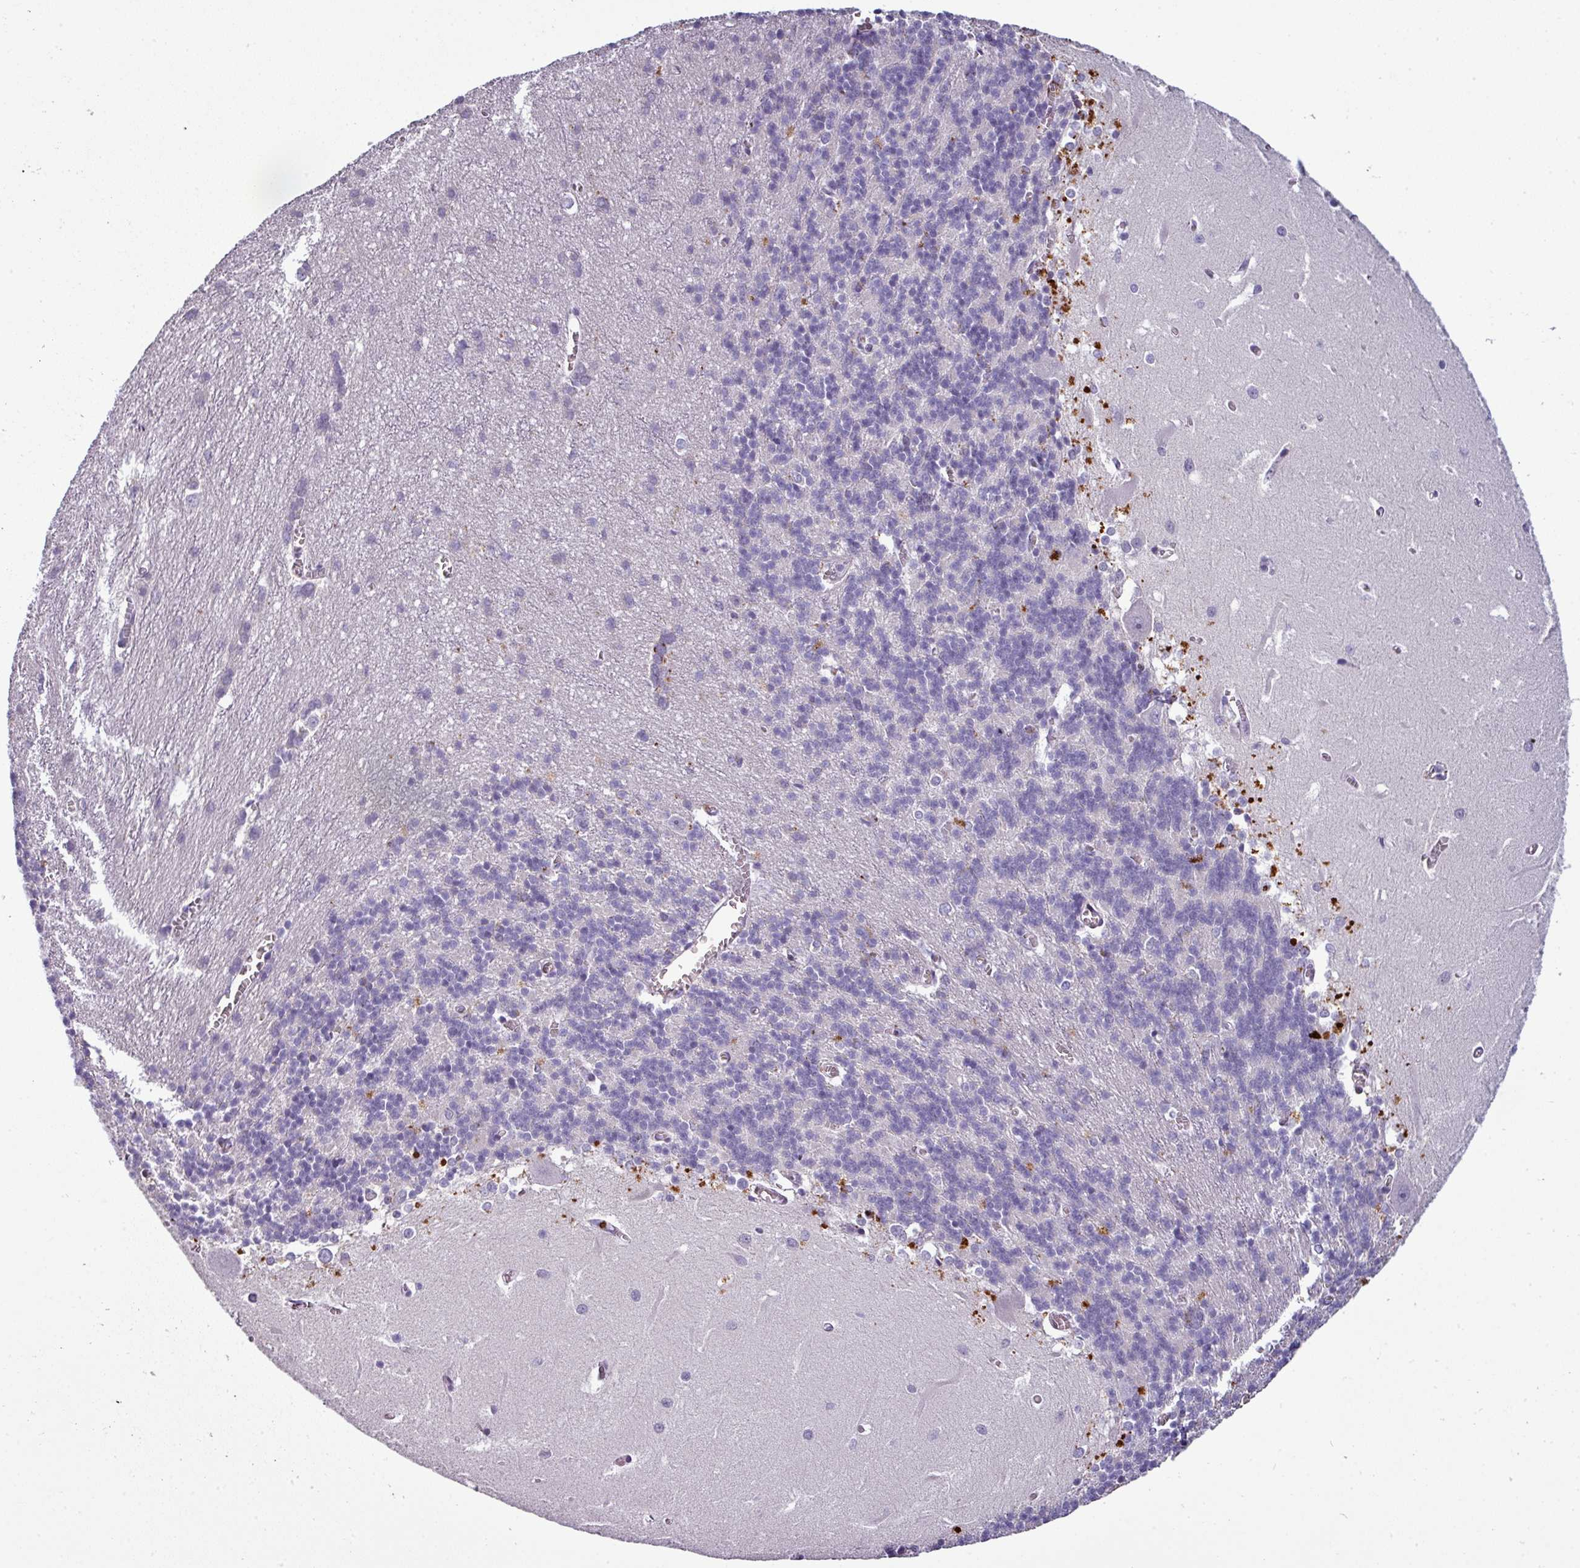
{"staining": {"intensity": "negative", "quantity": "none", "location": "none"}, "tissue": "cerebellum", "cell_type": "Cells in granular layer", "image_type": "normal", "snomed": [{"axis": "morphology", "description": "Normal tissue, NOS"}, {"axis": "topography", "description": "Cerebellum"}], "caption": "Immunohistochemistry of normal human cerebellum reveals no expression in cells in granular layer.", "gene": "TMEFF1", "patient": {"sex": "male", "age": 37}}